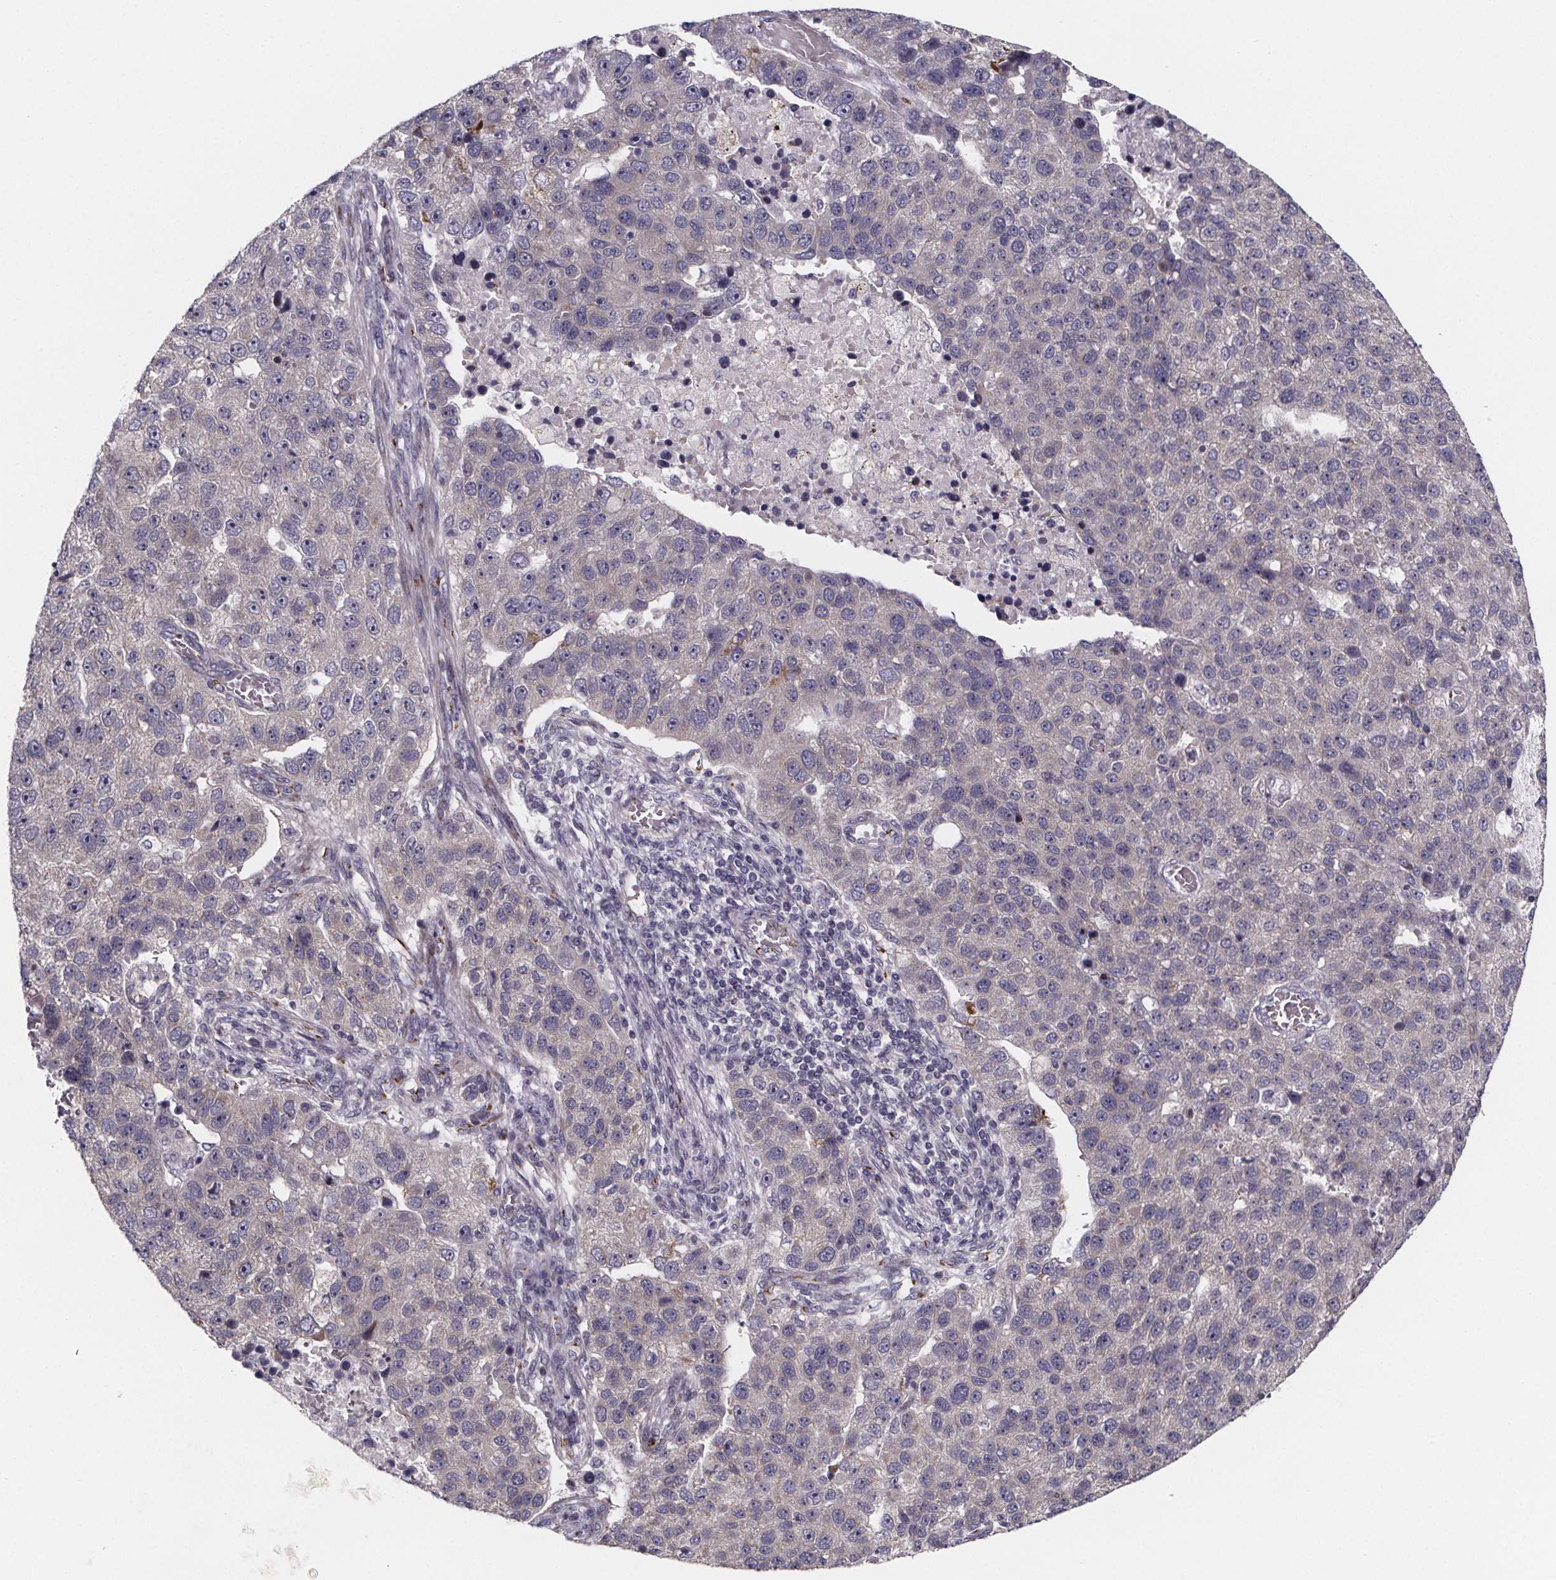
{"staining": {"intensity": "moderate", "quantity": "<25%", "location": "cytoplasmic/membranous"}, "tissue": "pancreatic cancer", "cell_type": "Tumor cells", "image_type": "cancer", "snomed": [{"axis": "morphology", "description": "Adenocarcinoma, NOS"}, {"axis": "topography", "description": "Pancreas"}], "caption": "The immunohistochemical stain labels moderate cytoplasmic/membranous staining in tumor cells of pancreatic cancer (adenocarcinoma) tissue.", "gene": "NDST1", "patient": {"sex": "female", "age": 61}}